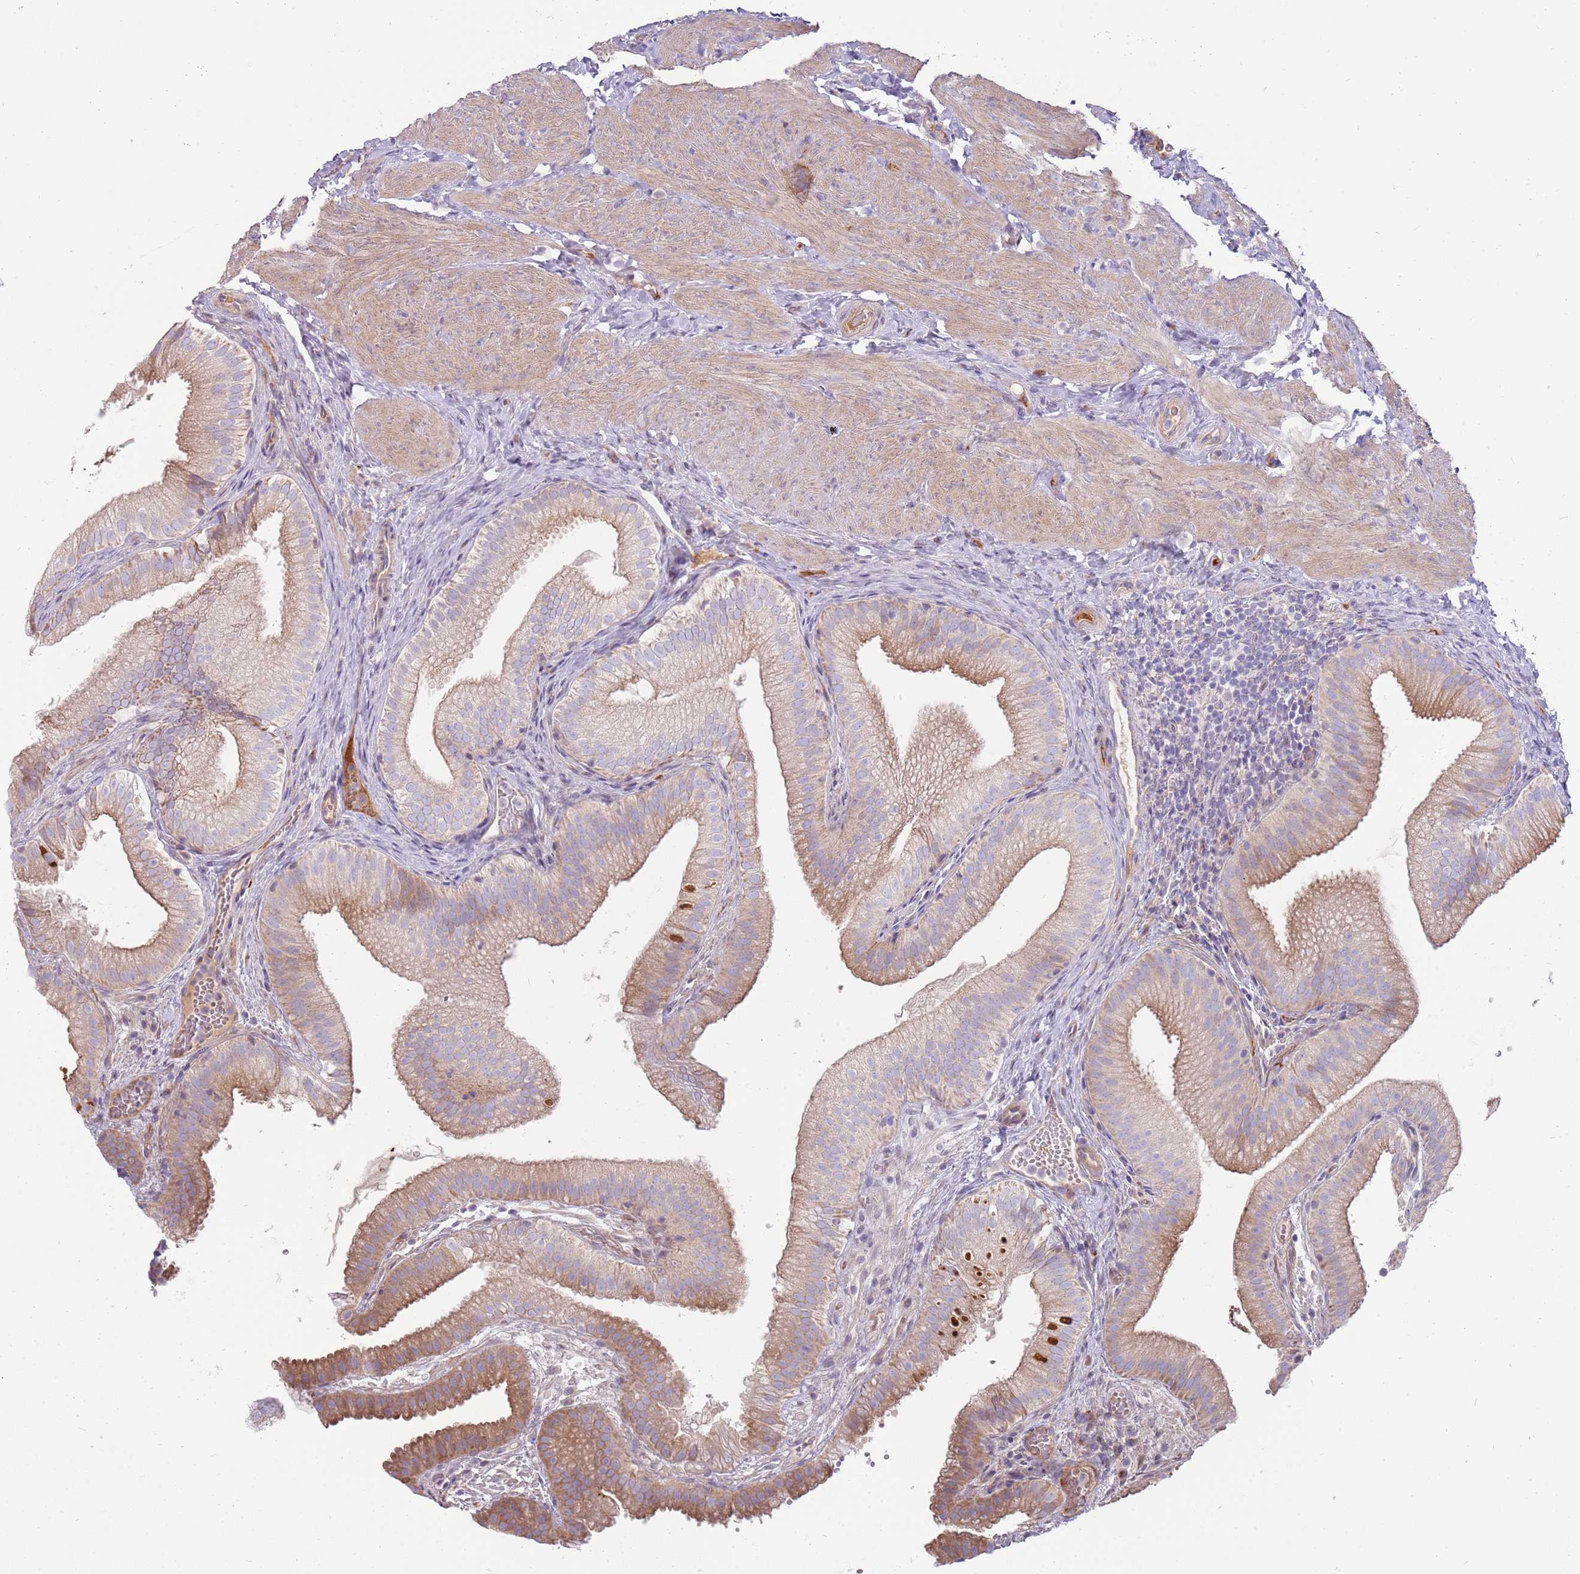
{"staining": {"intensity": "moderate", "quantity": ">75%", "location": "cytoplasmic/membranous"}, "tissue": "gallbladder", "cell_type": "Glandular cells", "image_type": "normal", "snomed": [{"axis": "morphology", "description": "Normal tissue, NOS"}, {"axis": "topography", "description": "Gallbladder"}], "caption": "Immunohistochemical staining of unremarkable gallbladder displays moderate cytoplasmic/membranous protein staining in approximately >75% of glandular cells.", "gene": "MCUB", "patient": {"sex": "female", "age": 30}}